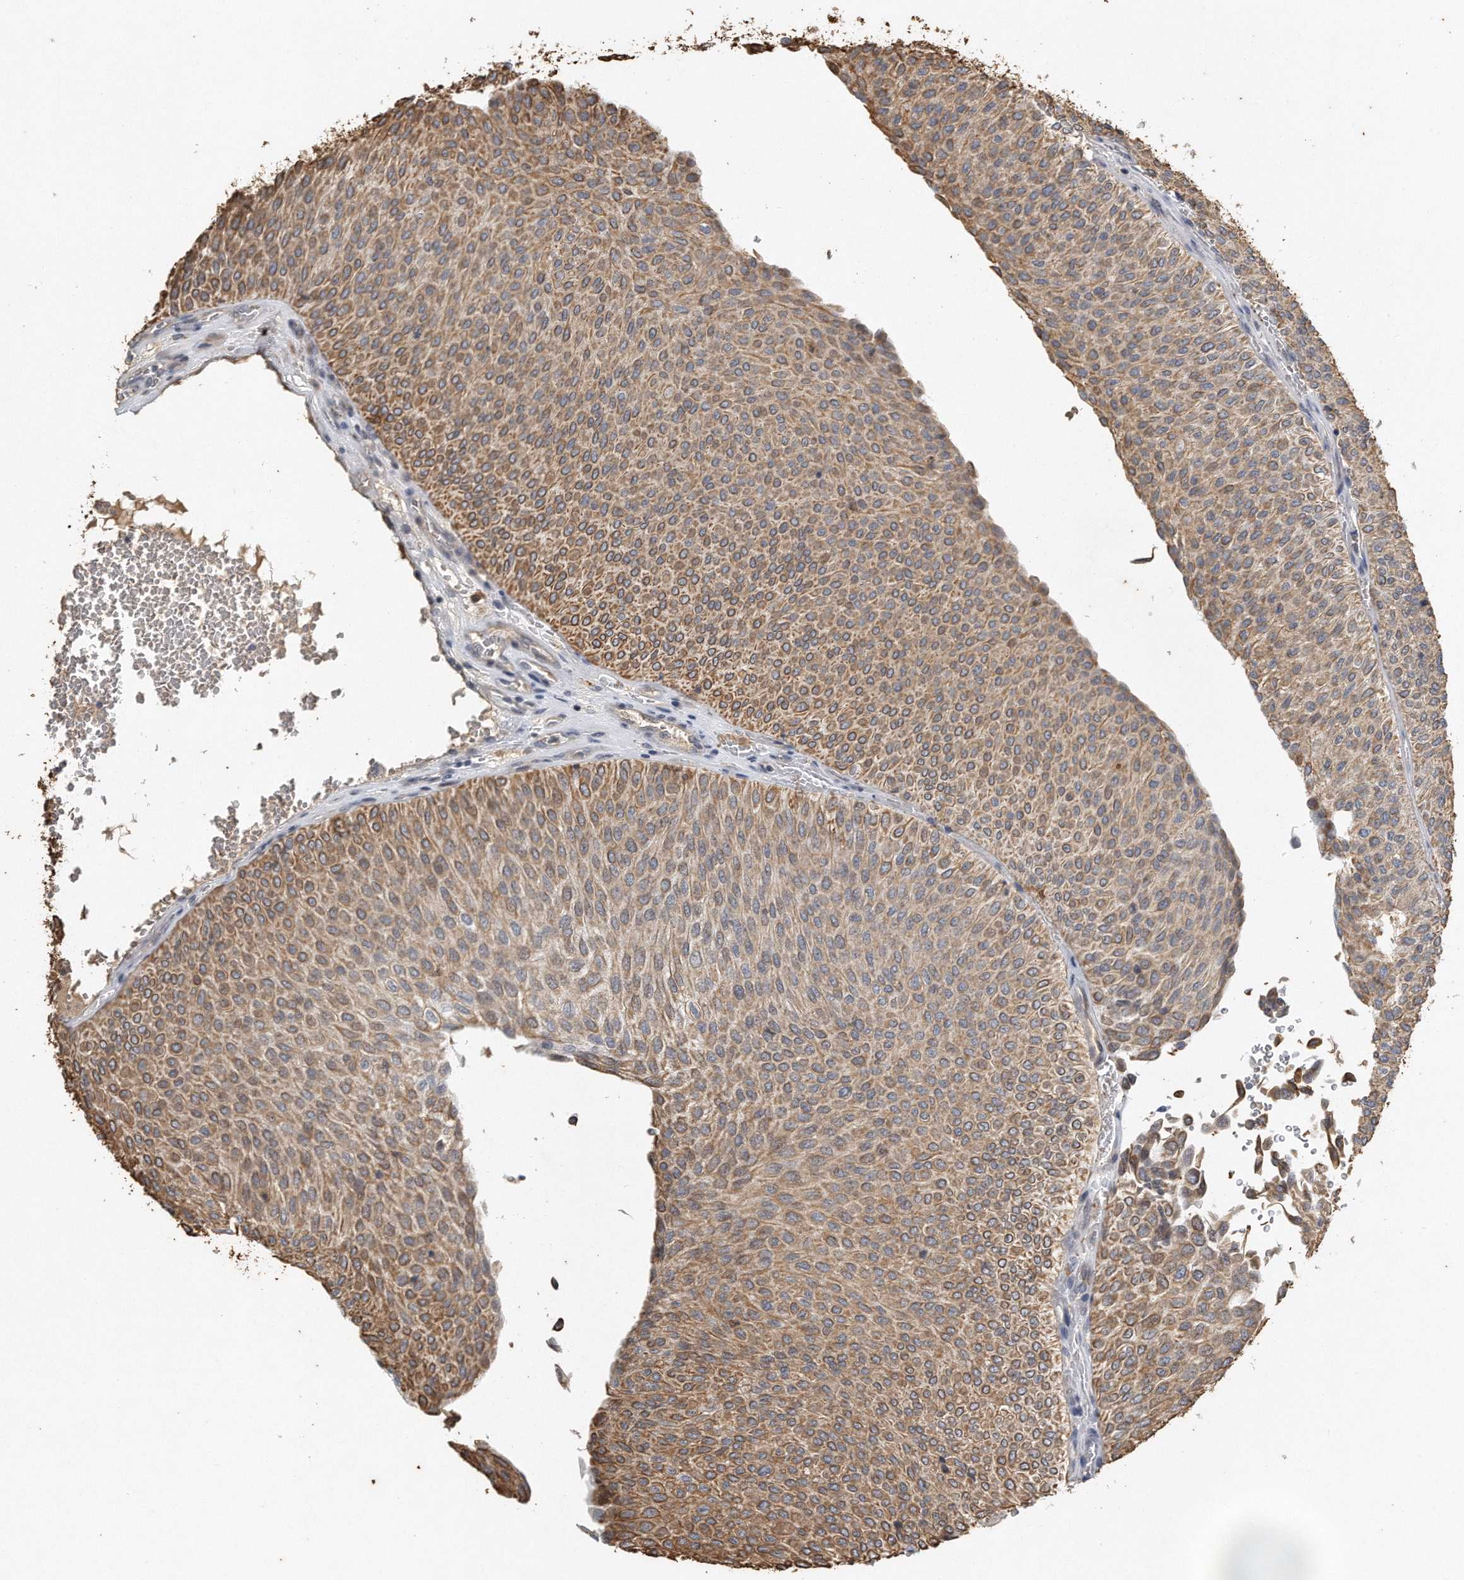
{"staining": {"intensity": "moderate", "quantity": ">75%", "location": "cytoplasmic/membranous"}, "tissue": "urothelial cancer", "cell_type": "Tumor cells", "image_type": "cancer", "snomed": [{"axis": "morphology", "description": "Urothelial carcinoma, Low grade"}, {"axis": "topography", "description": "Urinary bladder"}], "caption": "Protein positivity by immunohistochemistry (IHC) exhibits moderate cytoplasmic/membranous expression in approximately >75% of tumor cells in urothelial cancer. The protein of interest is shown in brown color, while the nuclei are stained blue.", "gene": "CAMK1", "patient": {"sex": "male", "age": 78}}